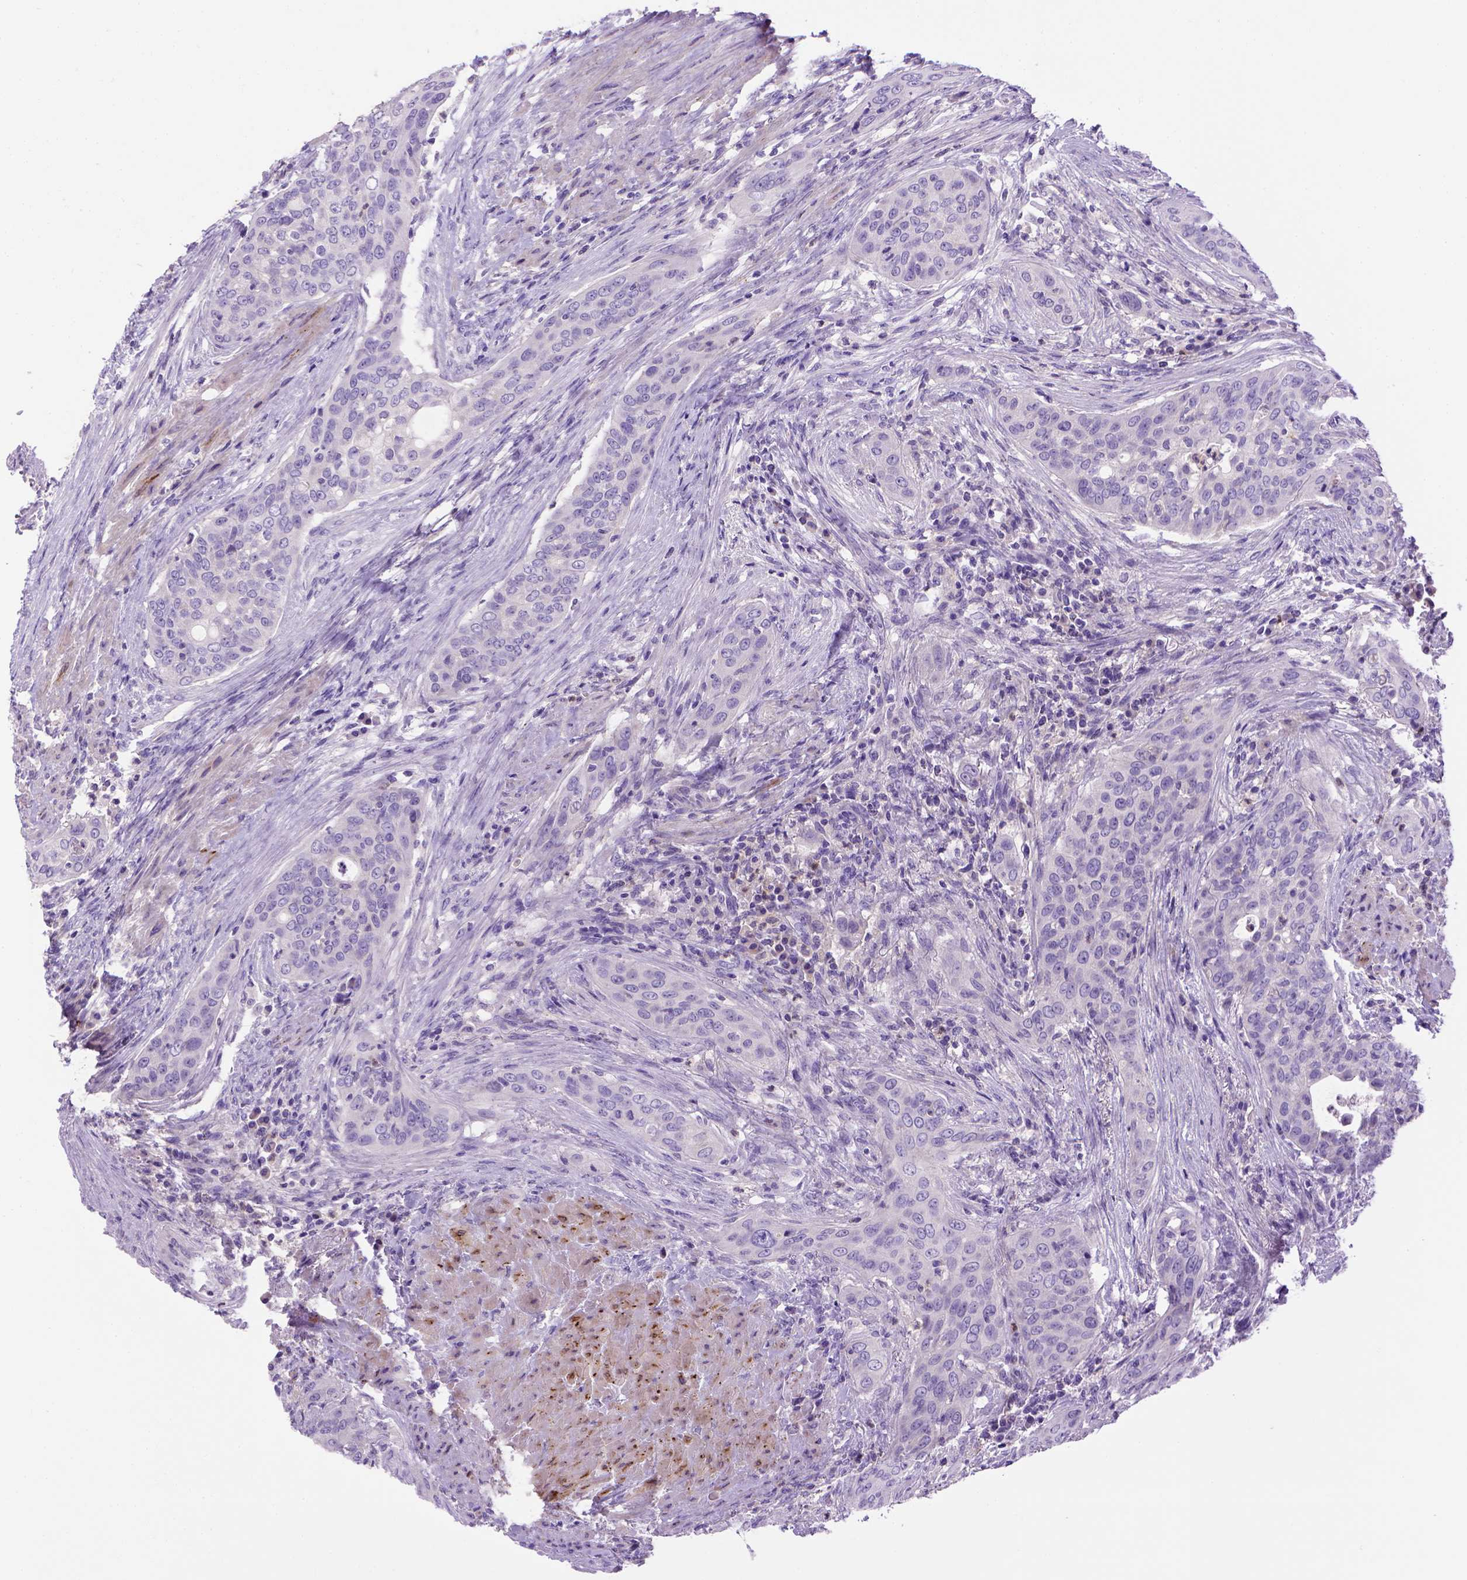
{"staining": {"intensity": "negative", "quantity": "none", "location": "none"}, "tissue": "urothelial cancer", "cell_type": "Tumor cells", "image_type": "cancer", "snomed": [{"axis": "morphology", "description": "Urothelial carcinoma, High grade"}, {"axis": "topography", "description": "Urinary bladder"}], "caption": "The micrograph shows no significant staining in tumor cells of urothelial cancer.", "gene": "BAAT", "patient": {"sex": "male", "age": 82}}